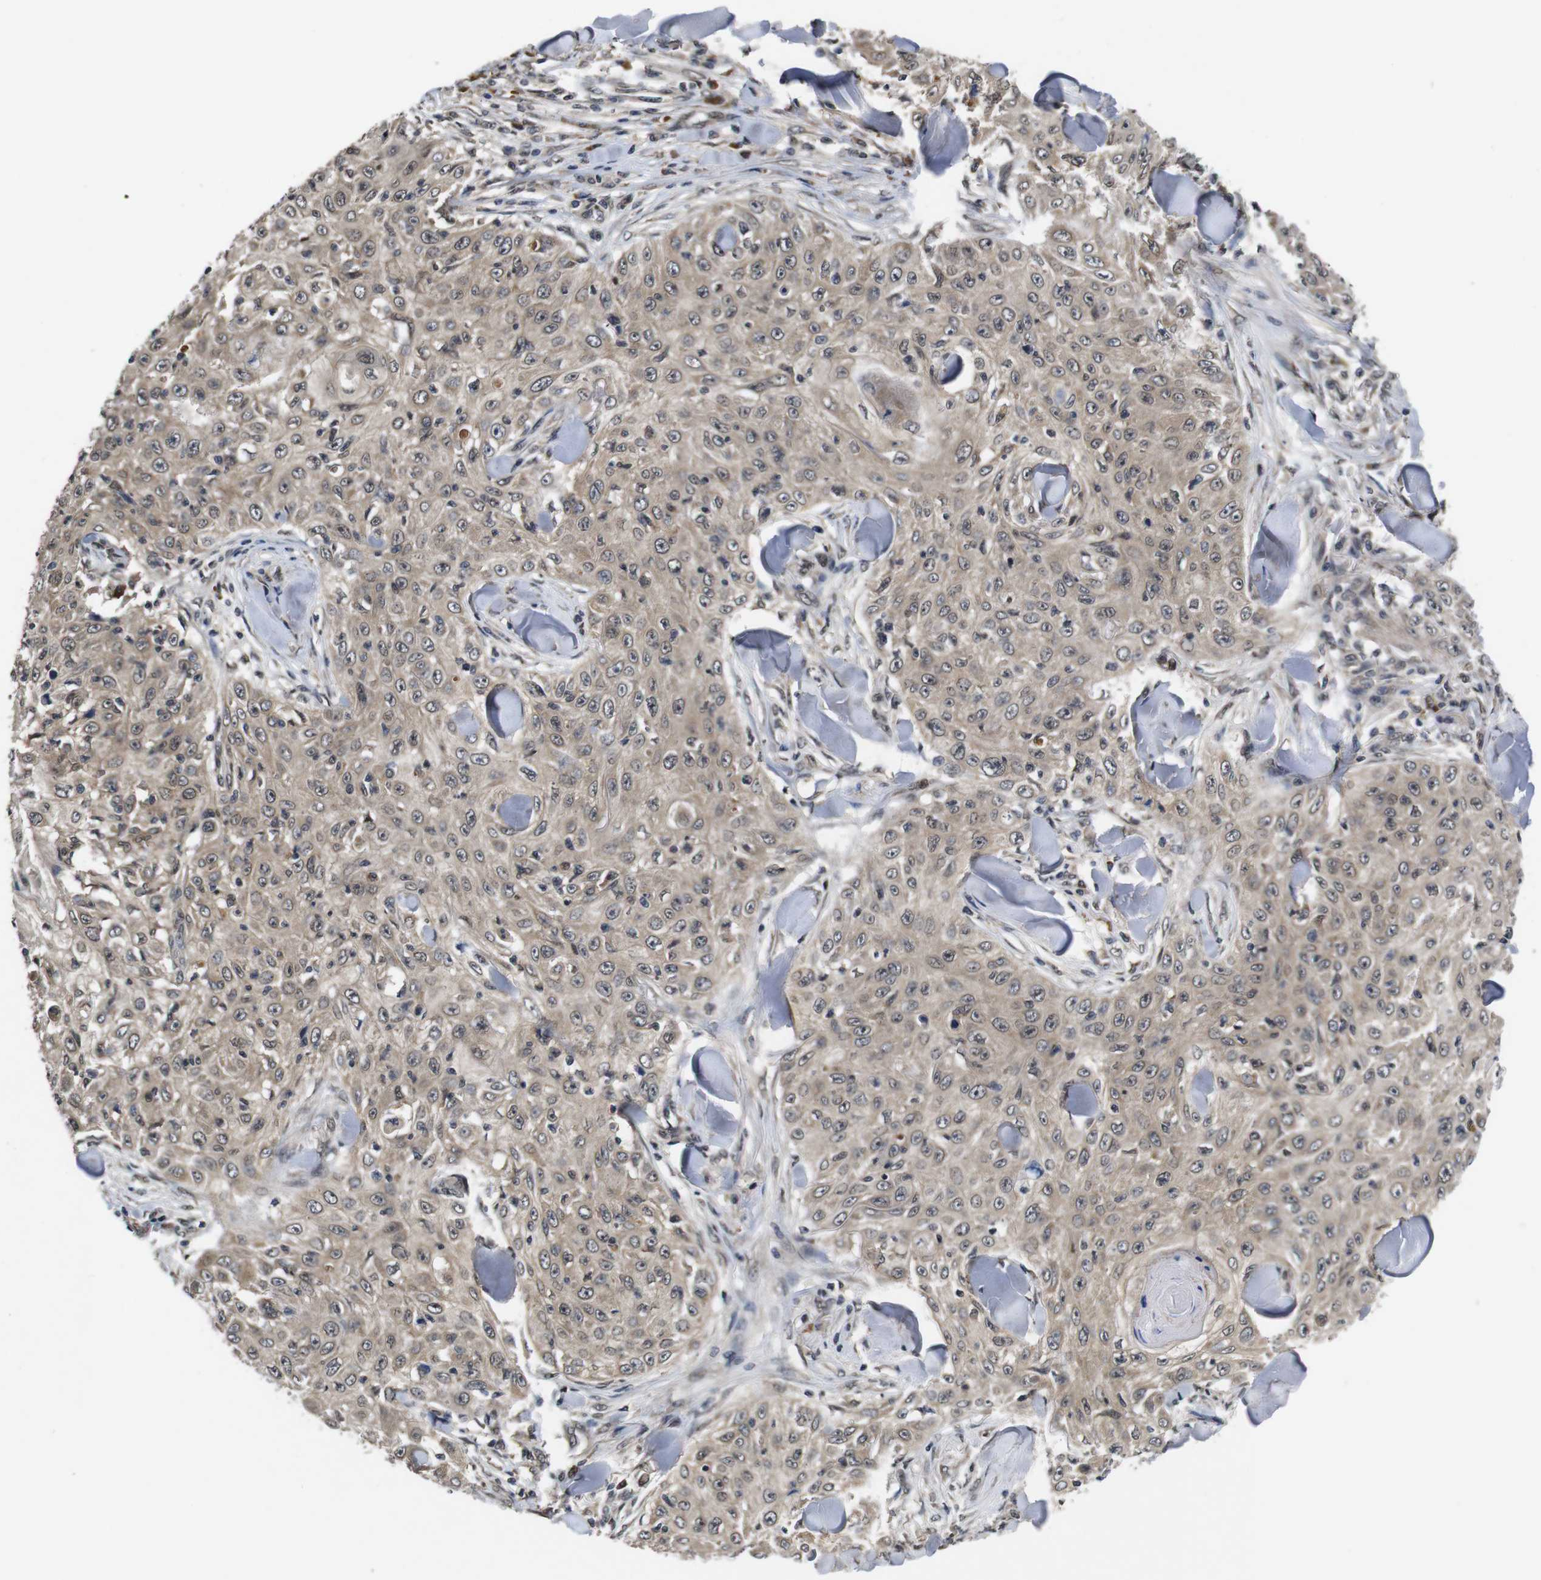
{"staining": {"intensity": "weak", "quantity": ">75%", "location": "cytoplasmic/membranous"}, "tissue": "skin cancer", "cell_type": "Tumor cells", "image_type": "cancer", "snomed": [{"axis": "morphology", "description": "Squamous cell carcinoma, NOS"}, {"axis": "topography", "description": "Skin"}], "caption": "Protein analysis of skin cancer (squamous cell carcinoma) tissue reveals weak cytoplasmic/membranous positivity in about >75% of tumor cells.", "gene": "ZBTB46", "patient": {"sex": "male", "age": 86}}